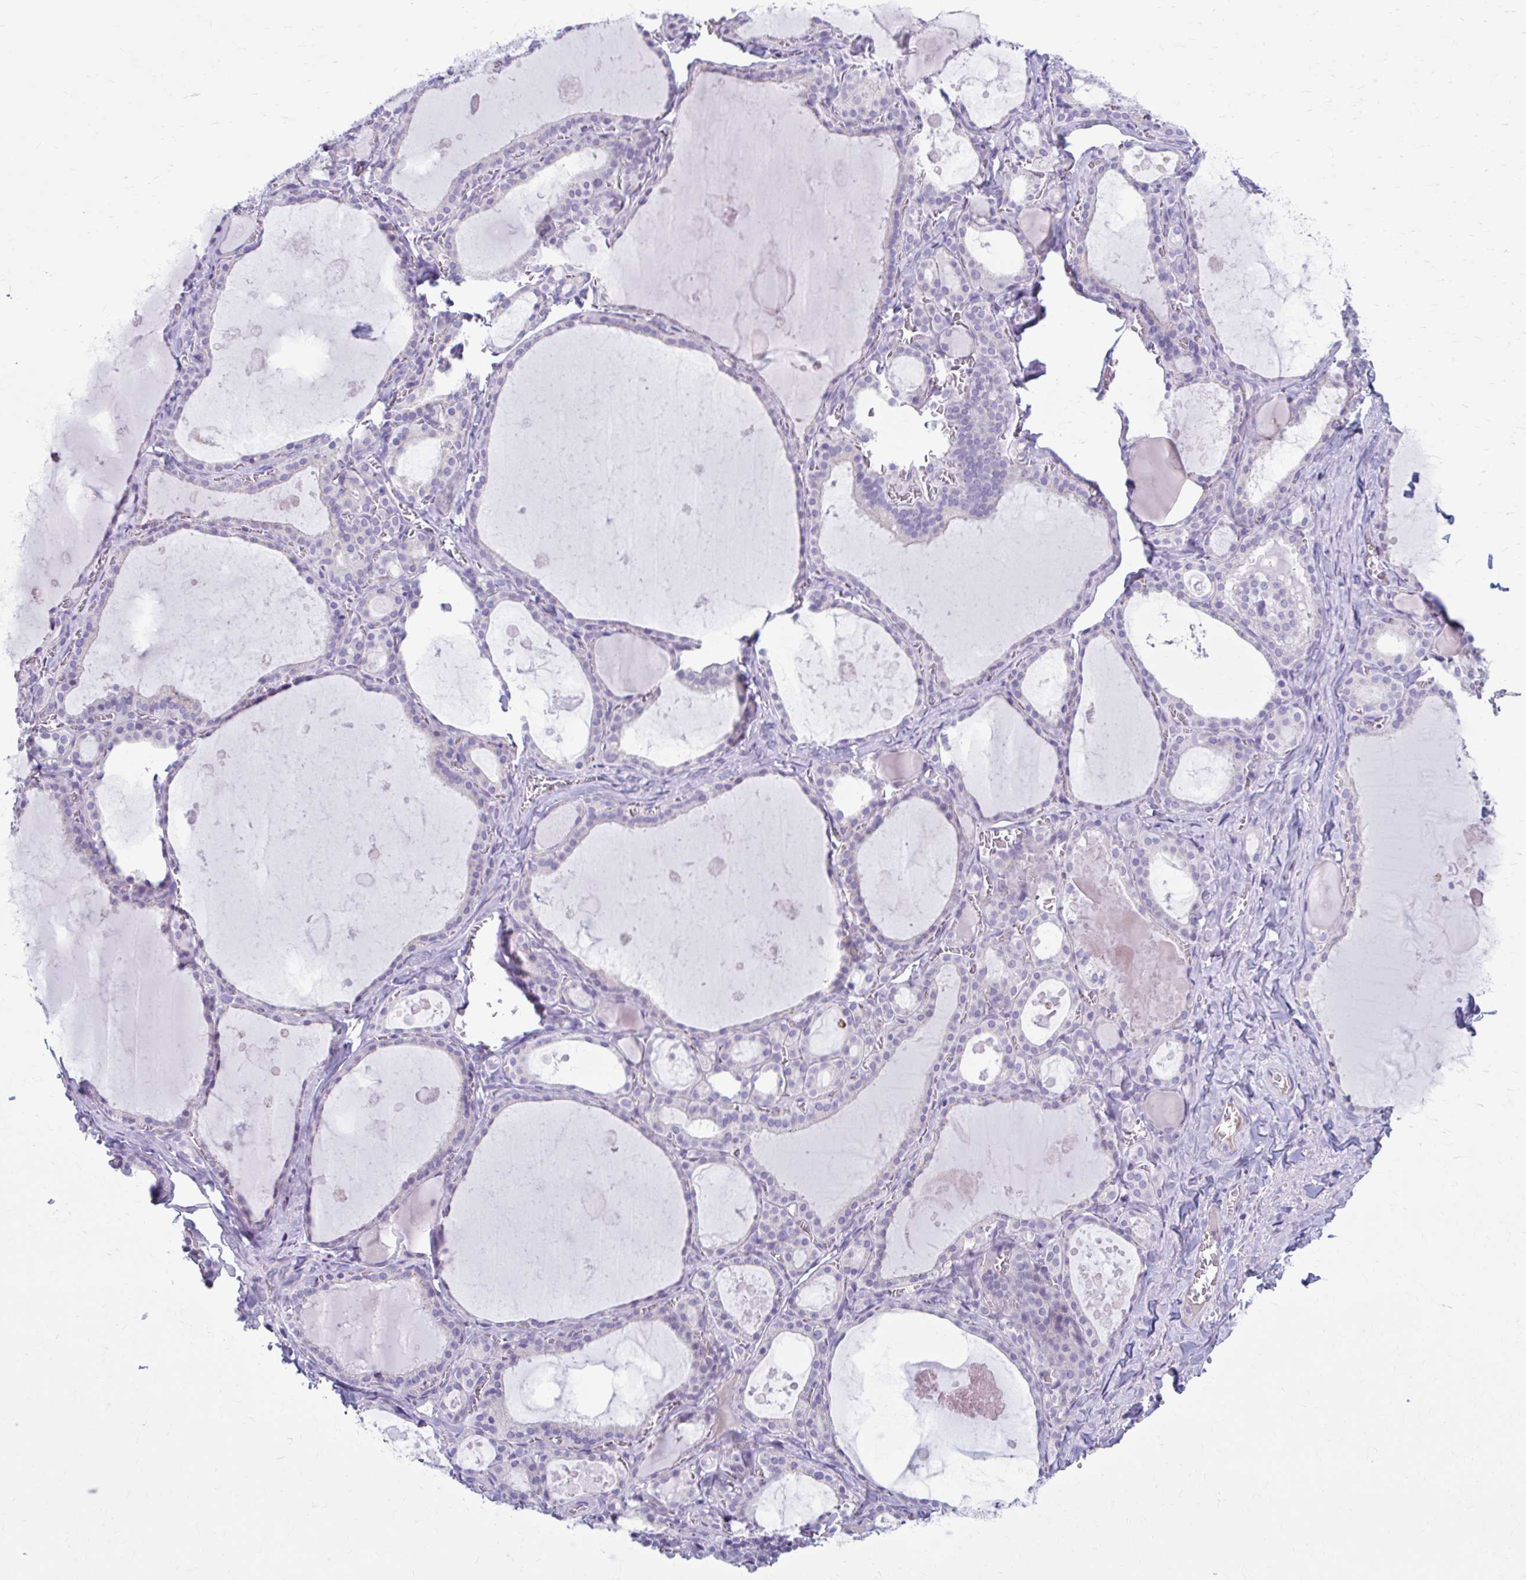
{"staining": {"intensity": "negative", "quantity": "none", "location": "none"}, "tissue": "thyroid gland", "cell_type": "Glandular cells", "image_type": "normal", "snomed": [{"axis": "morphology", "description": "Normal tissue, NOS"}, {"axis": "topography", "description": "Thyroid gland"}], "caption": "Histopathology image shows no protein expression in glandular cells of benign thyroid gland. (DAB (3,3'-diaminobenzidine) immunohistochemistry (IHC), high magnification).", "gene": "C12orf71", "patient": {"sex": "male", "age": 56}}